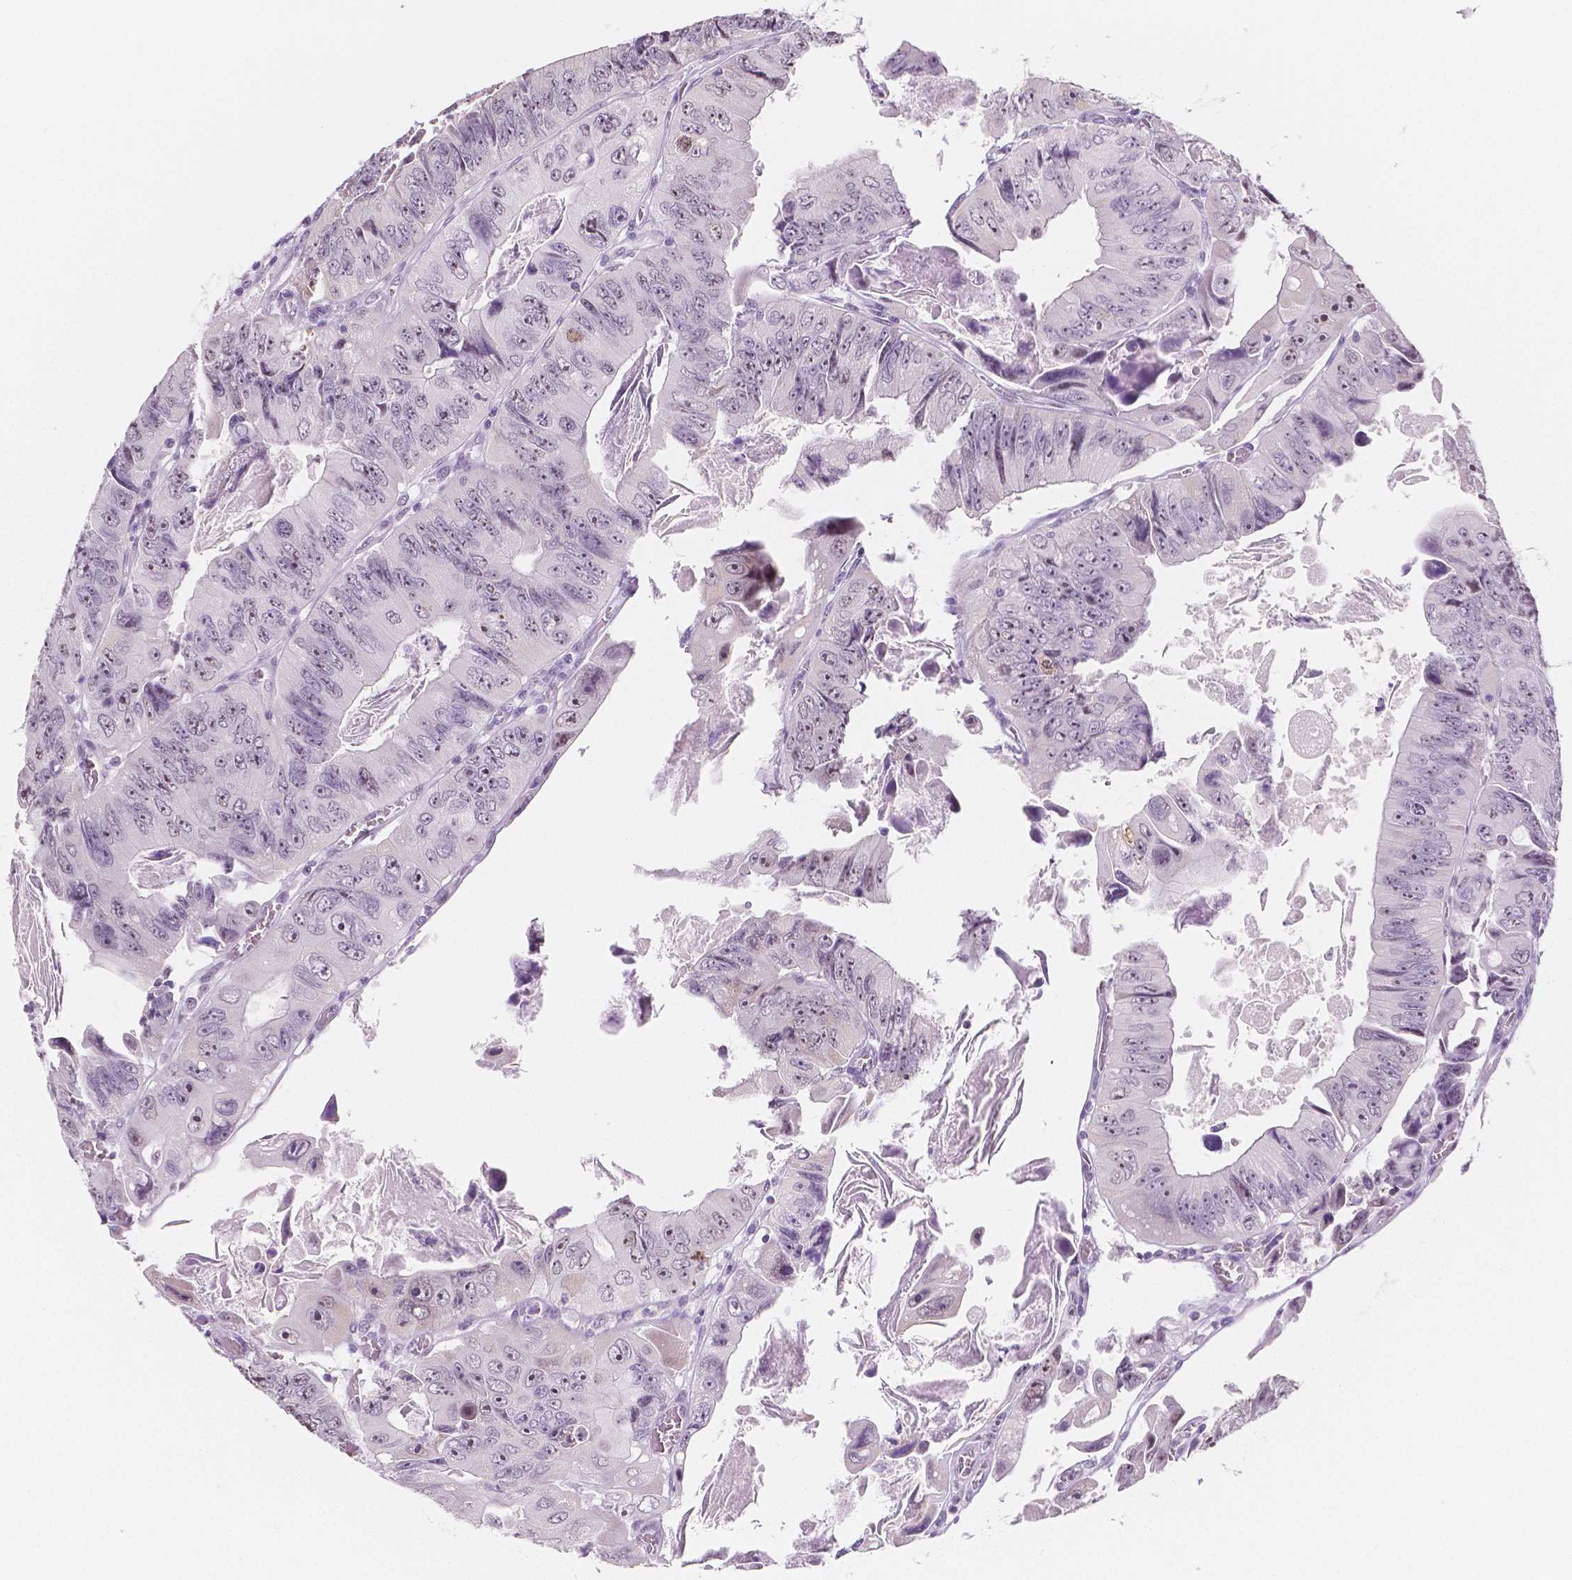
{"staining": {"intensity": "moderate", "quantity": "<25%", "location": "nuclear"}, "tissue": "colorectal cancer", "cell_type": "Tumor cells", "image_type": "cancer", "snomed": [{"axis": "morphology", "description": "Adenocarcinoma, NOS"}, {"axis": "topography", "description": "Colon"}], "caption": "The micrograph shows staining of adenocarcinoma (colorectal), revealing moderate nuclear protein staining (brown color) within tumor cells. The staining is performed using DAB brown chromogen to label protein expression. The nuclei are counter-stained blue using hematoxylin.", "gene": "NOLC1", "patient": {"sex": "female", "age": 84}}